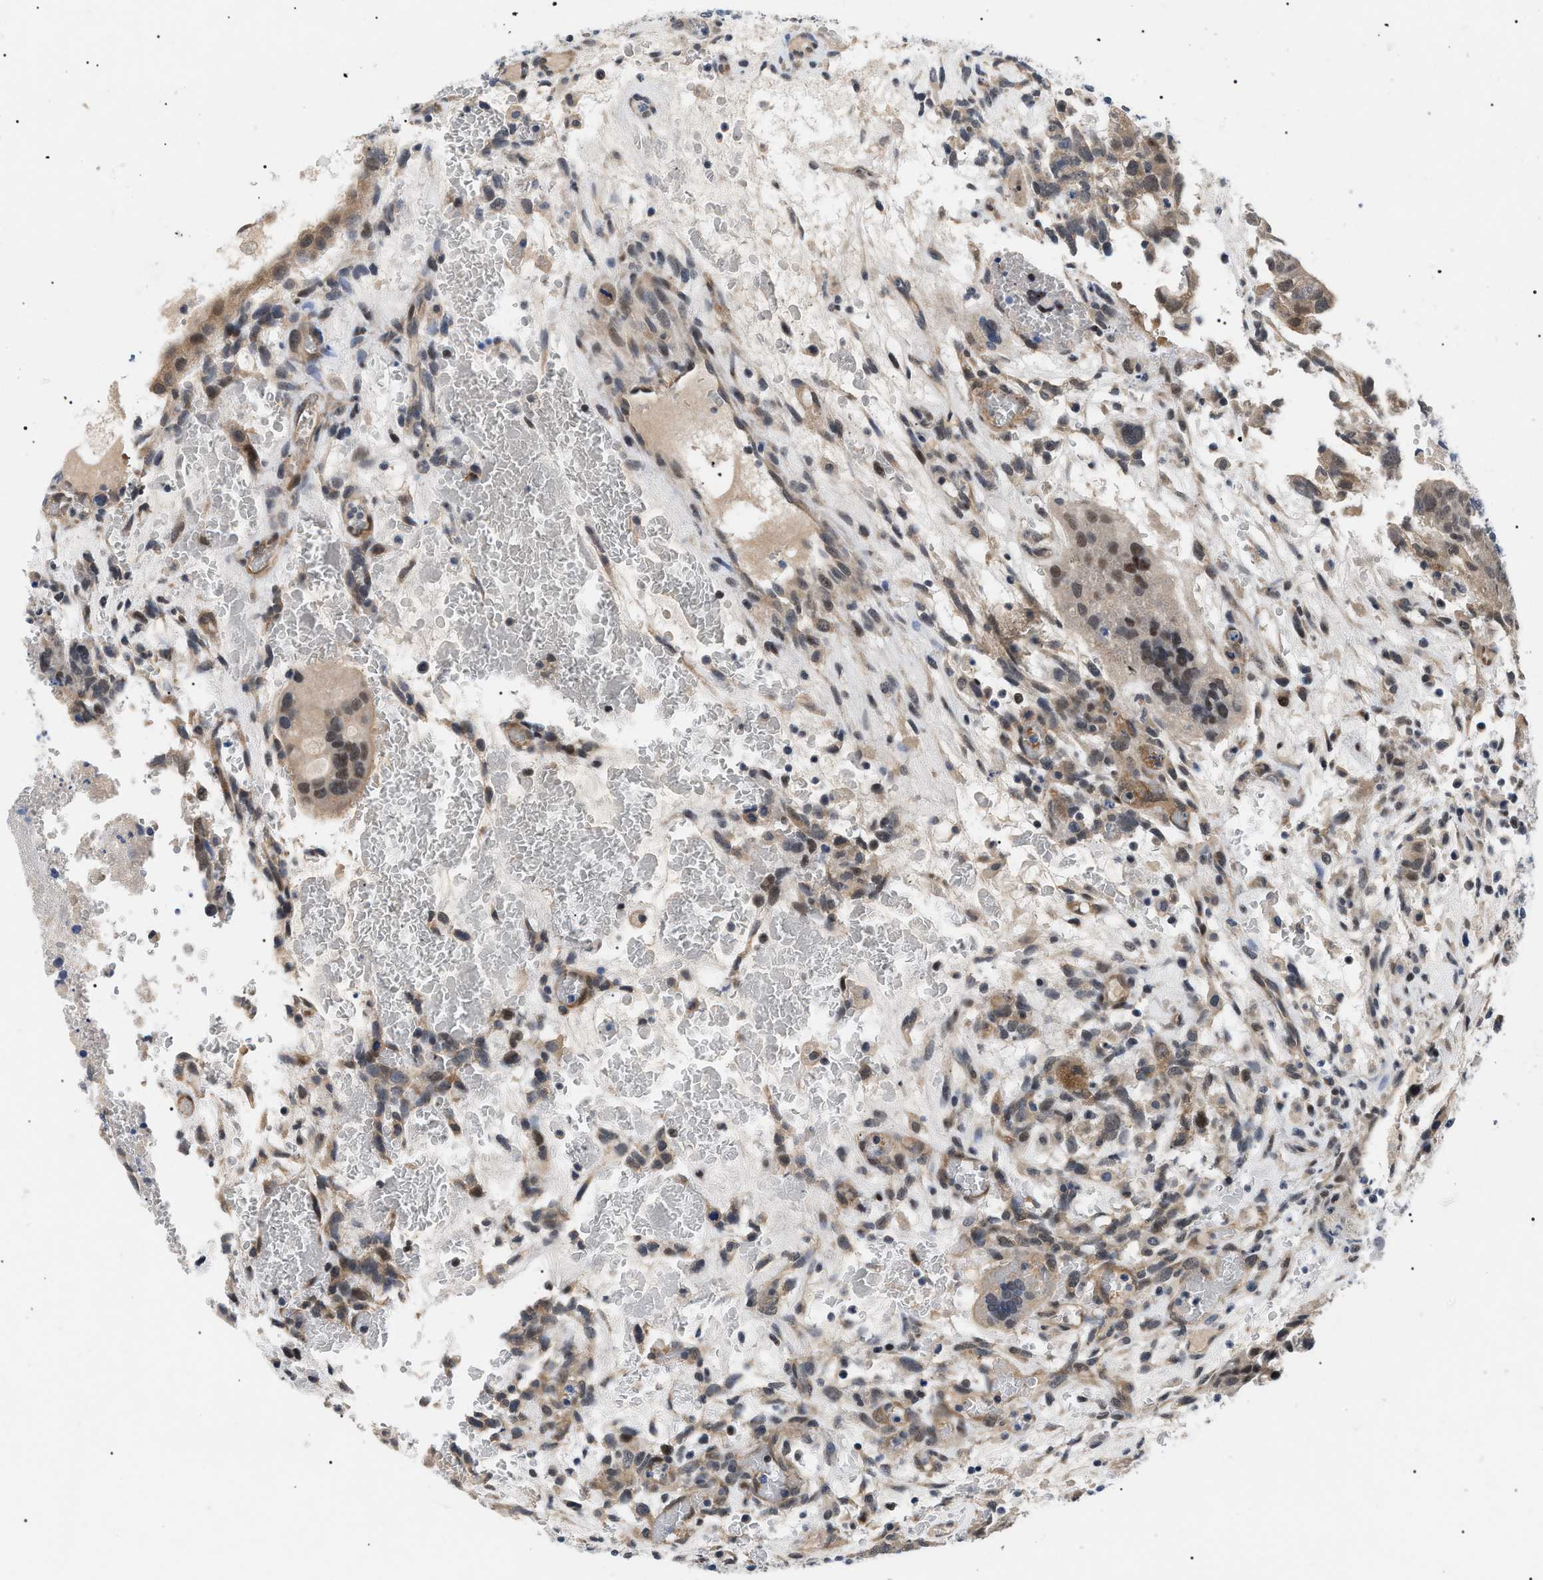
{"staining": {"intensity": "moderate", "quantity": ">75%", "location": "cytoplasmic/membranous,nuclear"}, "tissue": "testis cancer", "cell_type": "Tumor cells", "image_type": "cancer", "snomed": [{"axis": "morphology", "description": "Seminoma, NOS"}, {"axis": "morphology", "description": "Carcinoma, Embryonal, NOS"}, {"axis": "topography", "description": "Testis"}], "caption": "This photomicrograph reveals IHC staining of seminoma (testis), with medium moderate cytoplasmic/membranous and nuclear staining in about >75% of tumor cells.", "gene": "GARRE1", "patient": {"sex": "male", "age": 52}}